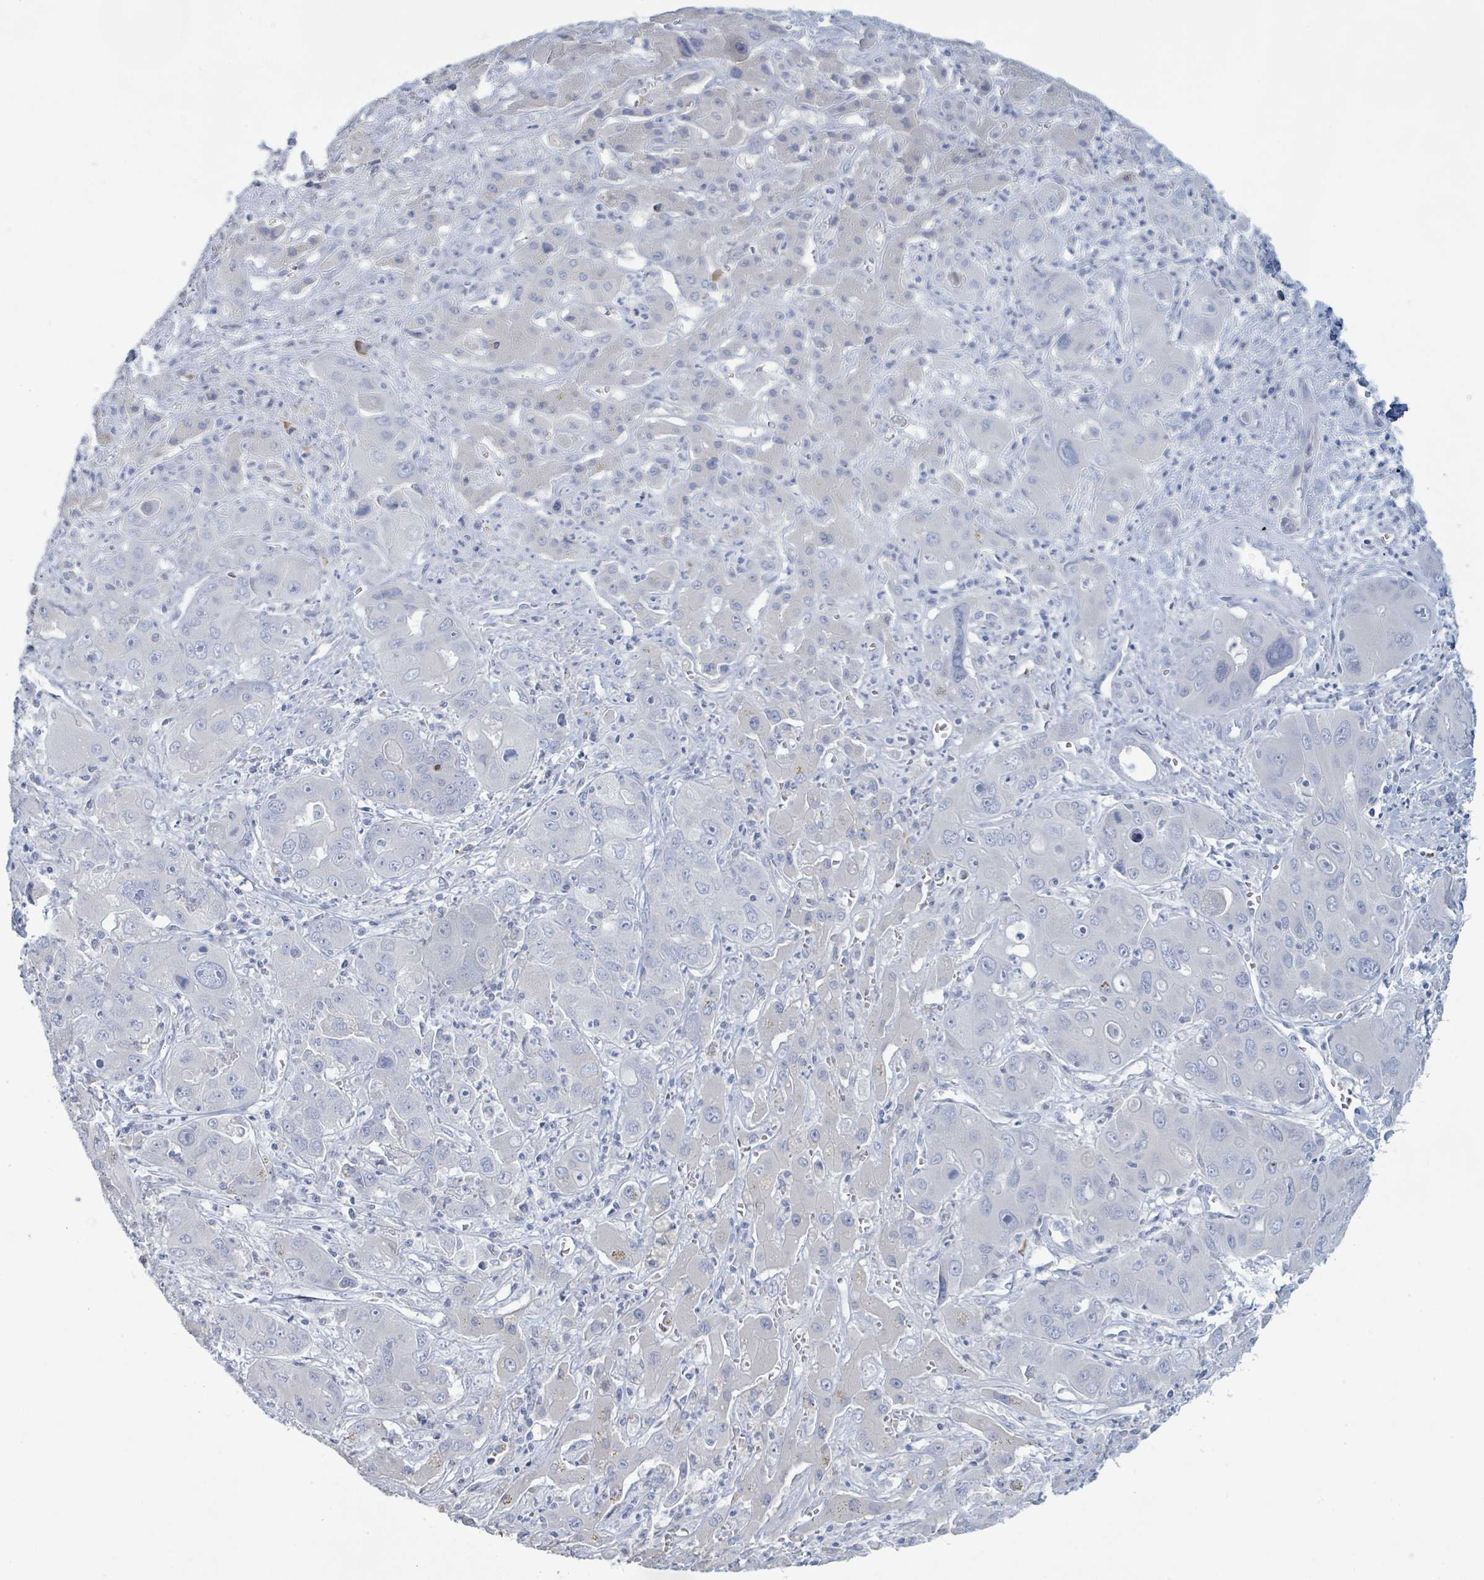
{"staining": {"intensity": "negative", "quantity": "none", "location": "none"}, "tissue": "liver cancer", "cell_type": "Tumor cells", "image_type": "cancer", "snomed": [{"axis": "morphology", "description": "Cholangiocarcinoma"}, {"axis": "topography", "description": "Liver"}], "caption": "A photomicrograph of human liver cancer (cholangiocarcinoma) is negative for staining in tumor cells.", "gene": "PGA3", "patient": {"sex": "male", "age": 67}}